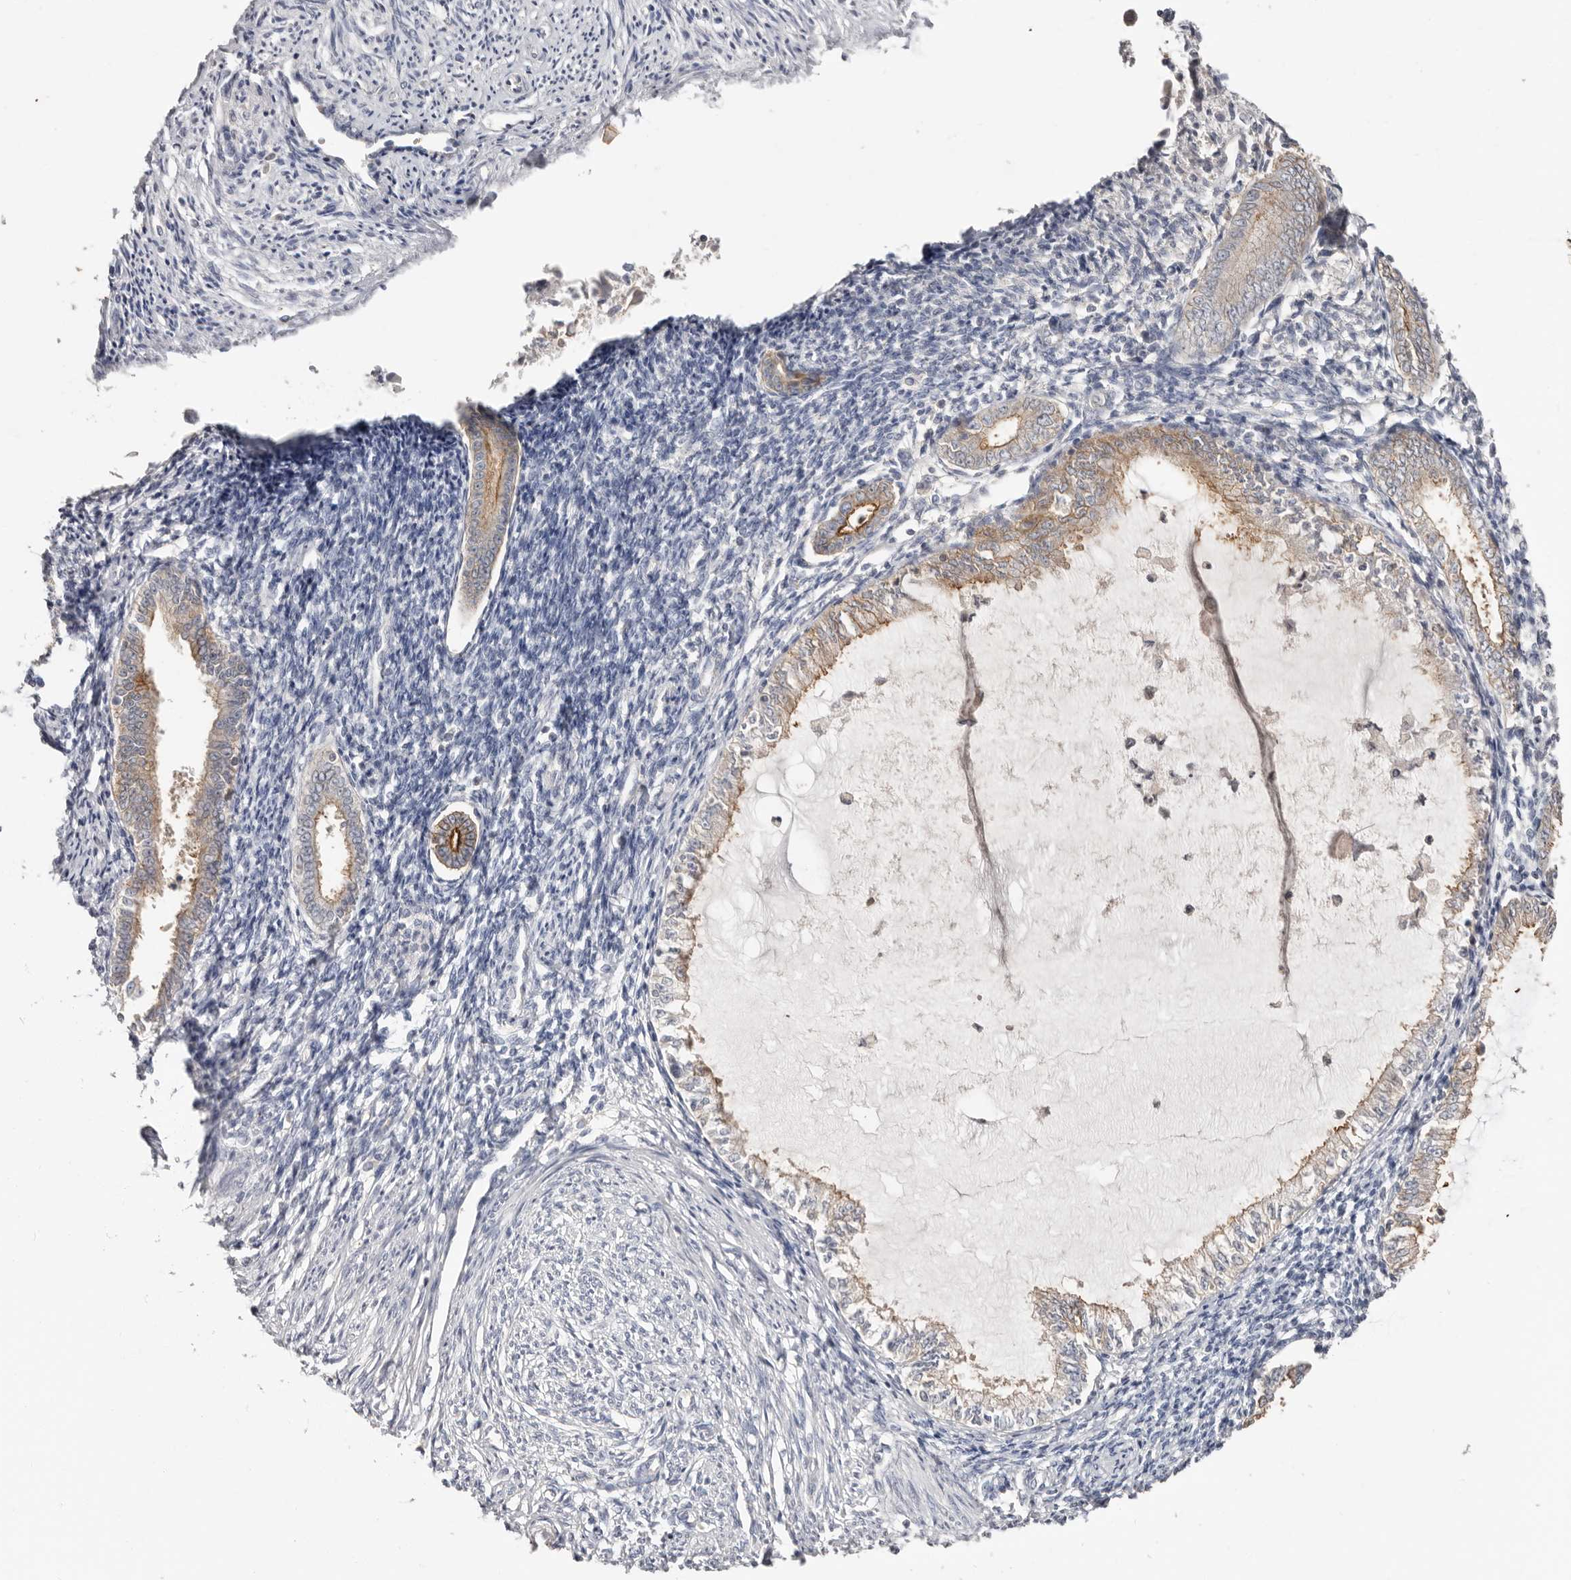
{"staining": {"intensity": "negative", "quantity": "none", "location": "none"}, "tissue": "endometrium", "cell_type": "Cells in endometrial stroma", "image_type": "normal", "snomed": [{"axis": "morphology", "description": "Normal tissue, NOS"}, {"axis": "topography", "description": "Endometrium"}], "caption": "High power microscopy photomicrograph of an IHC image of benign endometrium, revealing no significant positivity in cells in endometrial stroma.", "gene": "S100A14", "patient": {"sex": "female", "age": 56}}